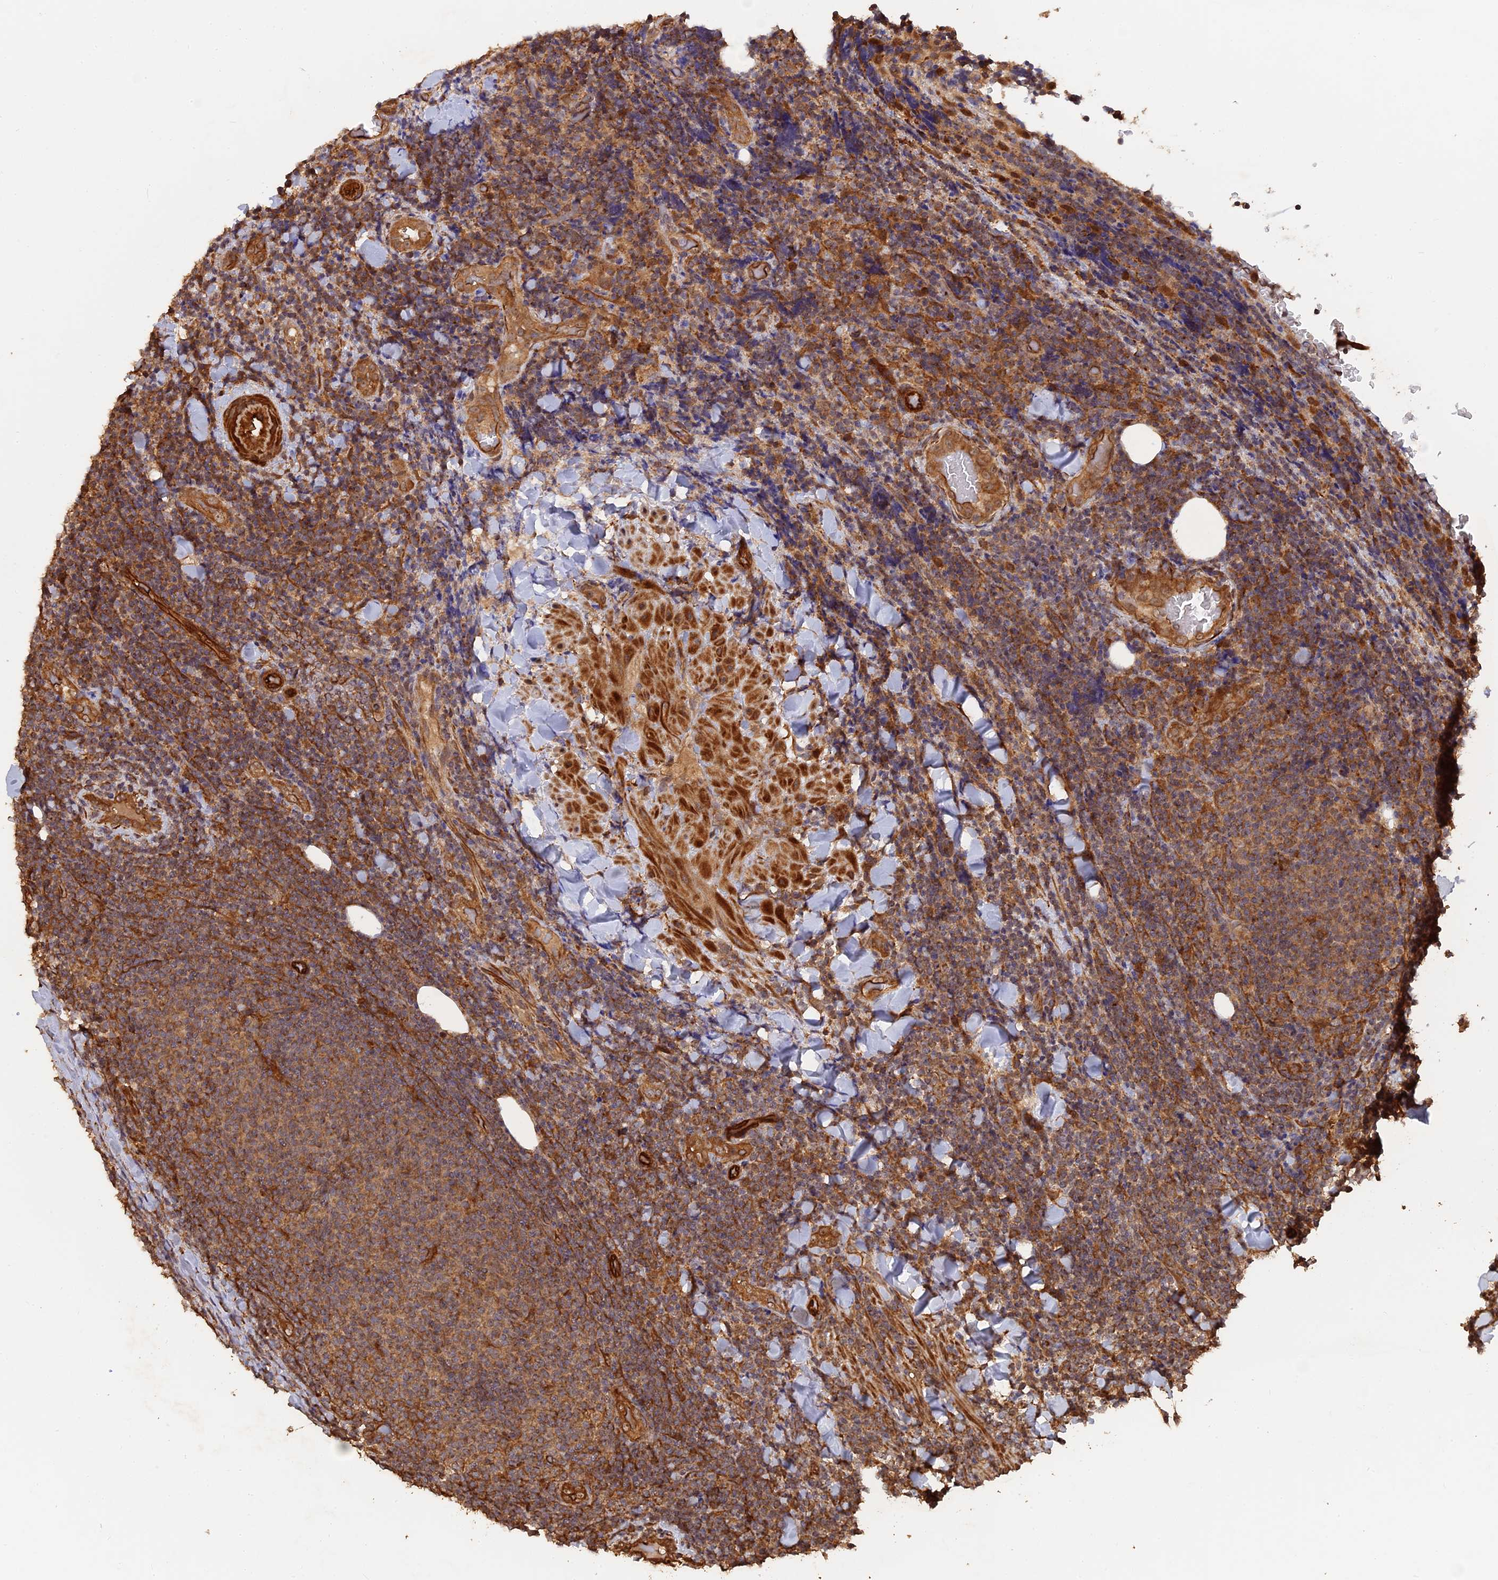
{"staining": {"intensity": "moderate", "quantity": ">75%", "location": "cytoplasmic/membranous"}, "tissue": "lymphoma", "cell_type": "Tumor cells", "image_type": "cancer", "snomed": [{"axis": "morphology", "description": "Malignant lymphoma, non-Hodgkin's type, Low grade"}, {"axis": "topography", "description": "Lymph node"}], "caption": "A high-resolution histopathology image shows immunohistochemistry (IHC) staining of lymphoma, which reveals moderate cytoplasmic/membranous staining in approximately >75% of tumor cells.", "gene": "SAC3D1", "patient": {"sex": "male", "age": 66}}